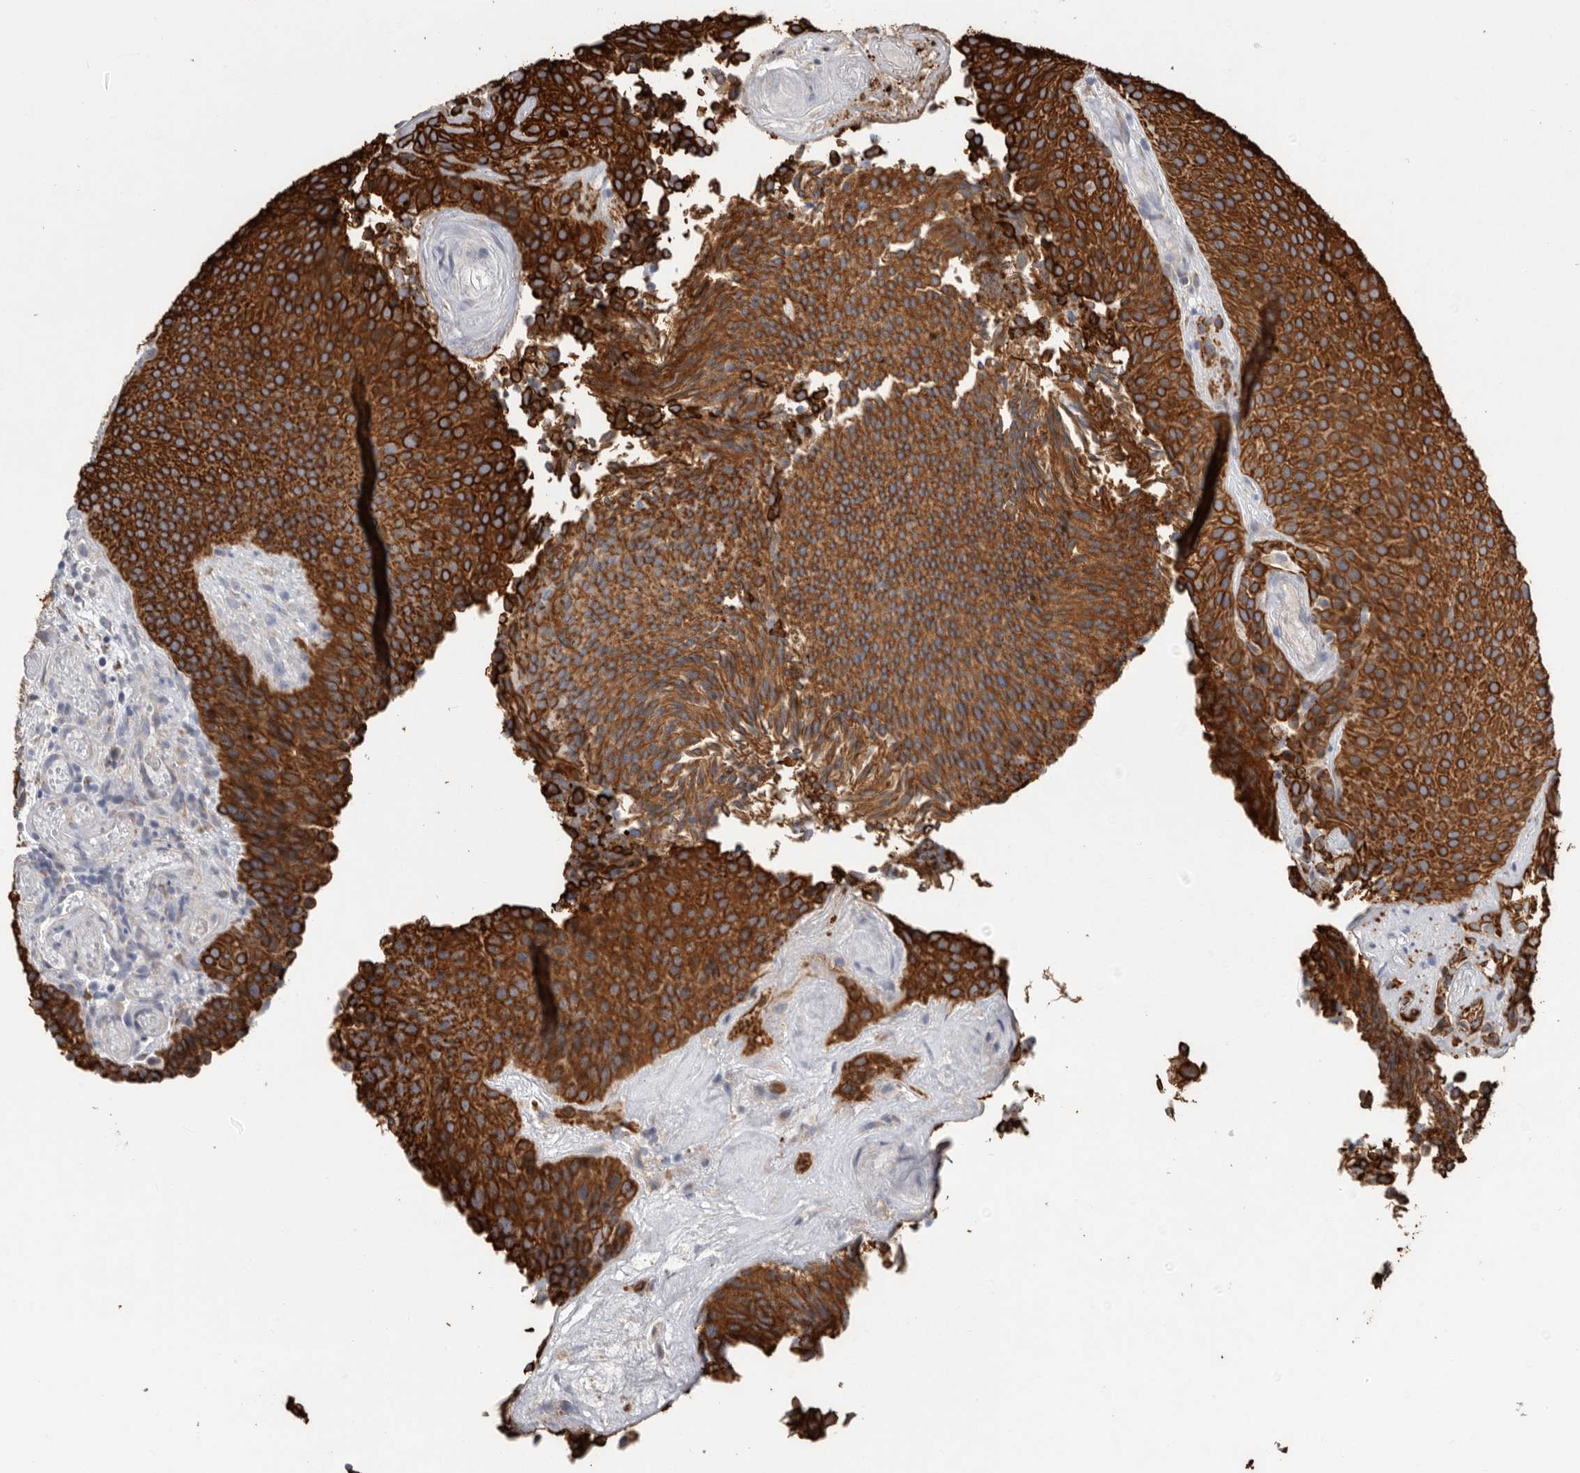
{"staining": {"intensity": "strong", "quantity": ">75%", "location": "cytoplasmic/membranous"}, "tissue": "urothelial cancer", "cell_type": "Tumor cells", "image_type": "cancer", "snomed": [{"axis": "morphology", "description": "Urothelial carcinoma, Low grade"}, {"axis": "topography", "description": "Urinary bladder"}], "caption": "Immunohistochemistry (IHC) micrograph of neoplastic tissue: human urothelial cancer stained using immunohistochemistry (IHC) demonstrates high levels of strong protein expression localized specifically in the cytoplasmic/membranous of tumor cells, appearing as a cytoplasmic/membranous brown color.", "gene": "MTFR1L", "patient": {"sex": "male", "age": 86}}